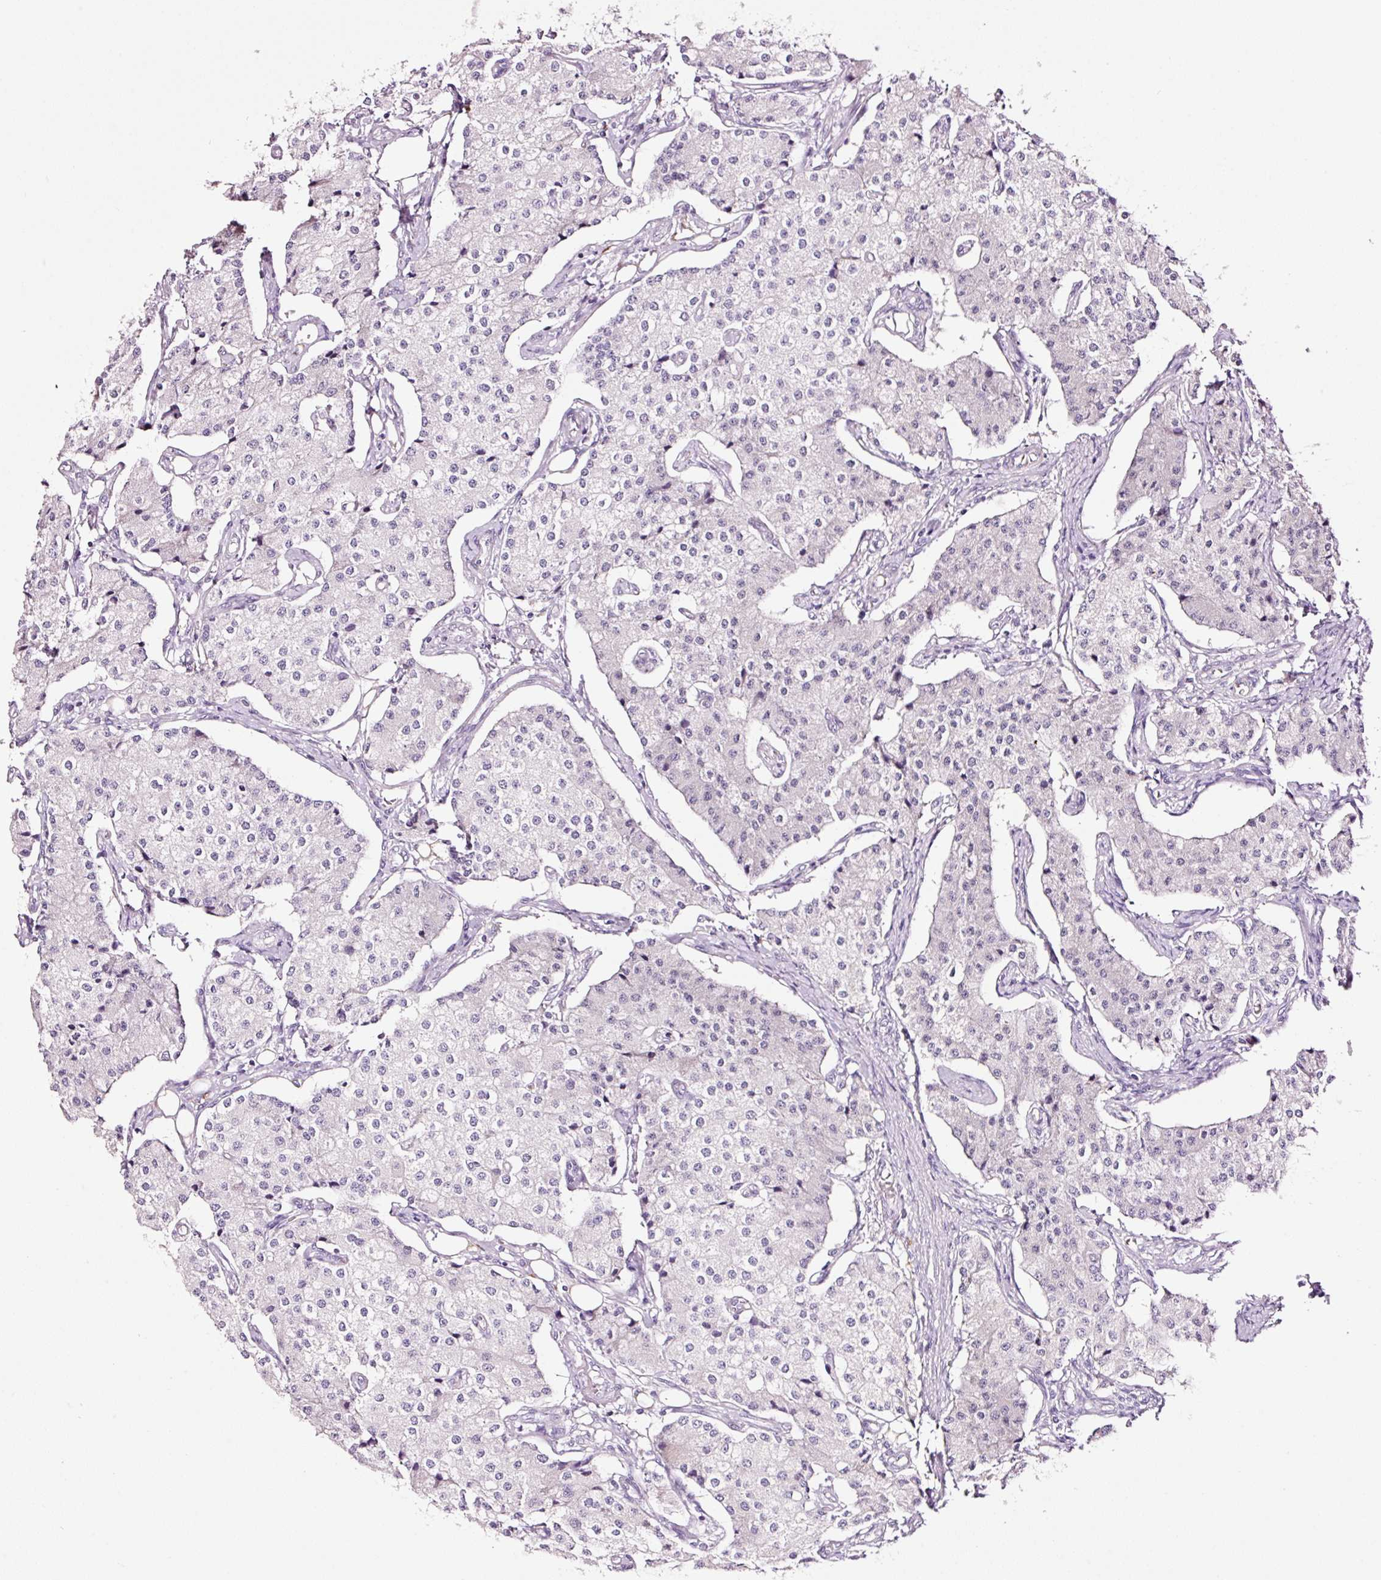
{"staining": {"intensity": "negative", "quantity": "none", "location": "none"}, "tissue": "carcinoid", "cell_type": "Tumor cells", "image_type": "cancer", "snomed": [{"axis": "morphology", "description": "Carcinoid, malignant, NOS"}, {"axis": "topography", "description": "Colon"}], "caption": "Immunohistochemistry (IHC) micrograph of neoplastic tissue: human carcinoid (malignant) stained with DAB (3,3'-diaminobenzidine) demonstrates no significant protein staining in tumor cells.", "gene": "RTF2", "patient": {"sex": "female", "age": 52}}